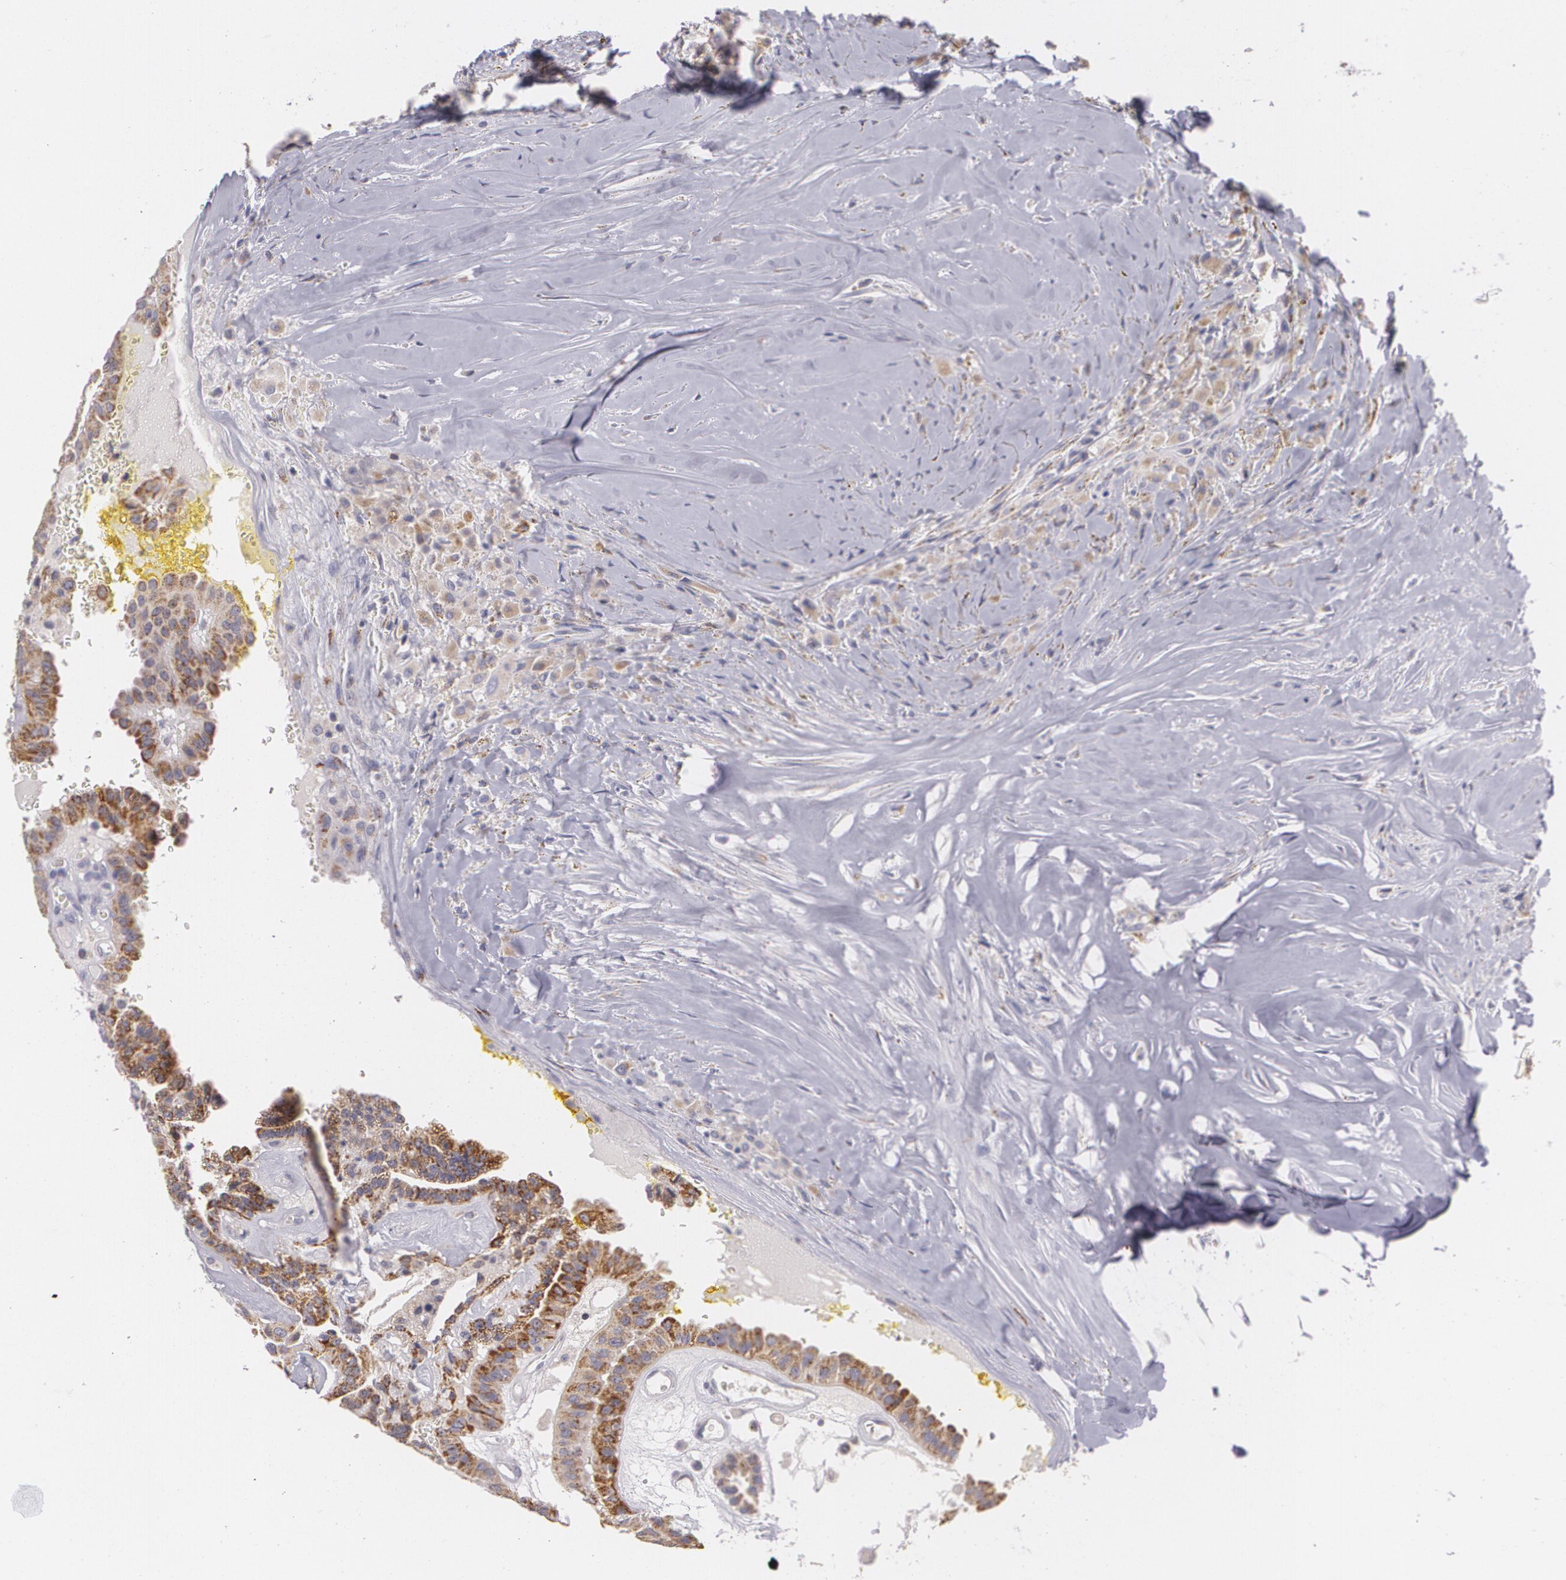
{"staining": {"intensity": "moderate", "quantity": "<25%", "location": "cytoplasmic/membranous"}, "tissue": "thyroid cancer", "cell_type": "Tumor cells", "image_type": "cancer", "snomed": [{"axis": "morphology", "description": "Papillary adenocarcinoma, NOS"}, {"axis": "topography", "description": "Thyroid gland"}], "caption": "Immunohistochemical staining of human thyroid cancer (papillary adenocarcinoma) displays low levels of moderate cytoplasmic/membranous positivity in approximately <25% of tumor cells. Immunohistochemistry (ihc) stains the protein of interest in brown and the nuclei are stained blue.", "gene": "CILK1", "patient": {"sex": "male", "age": 87}}